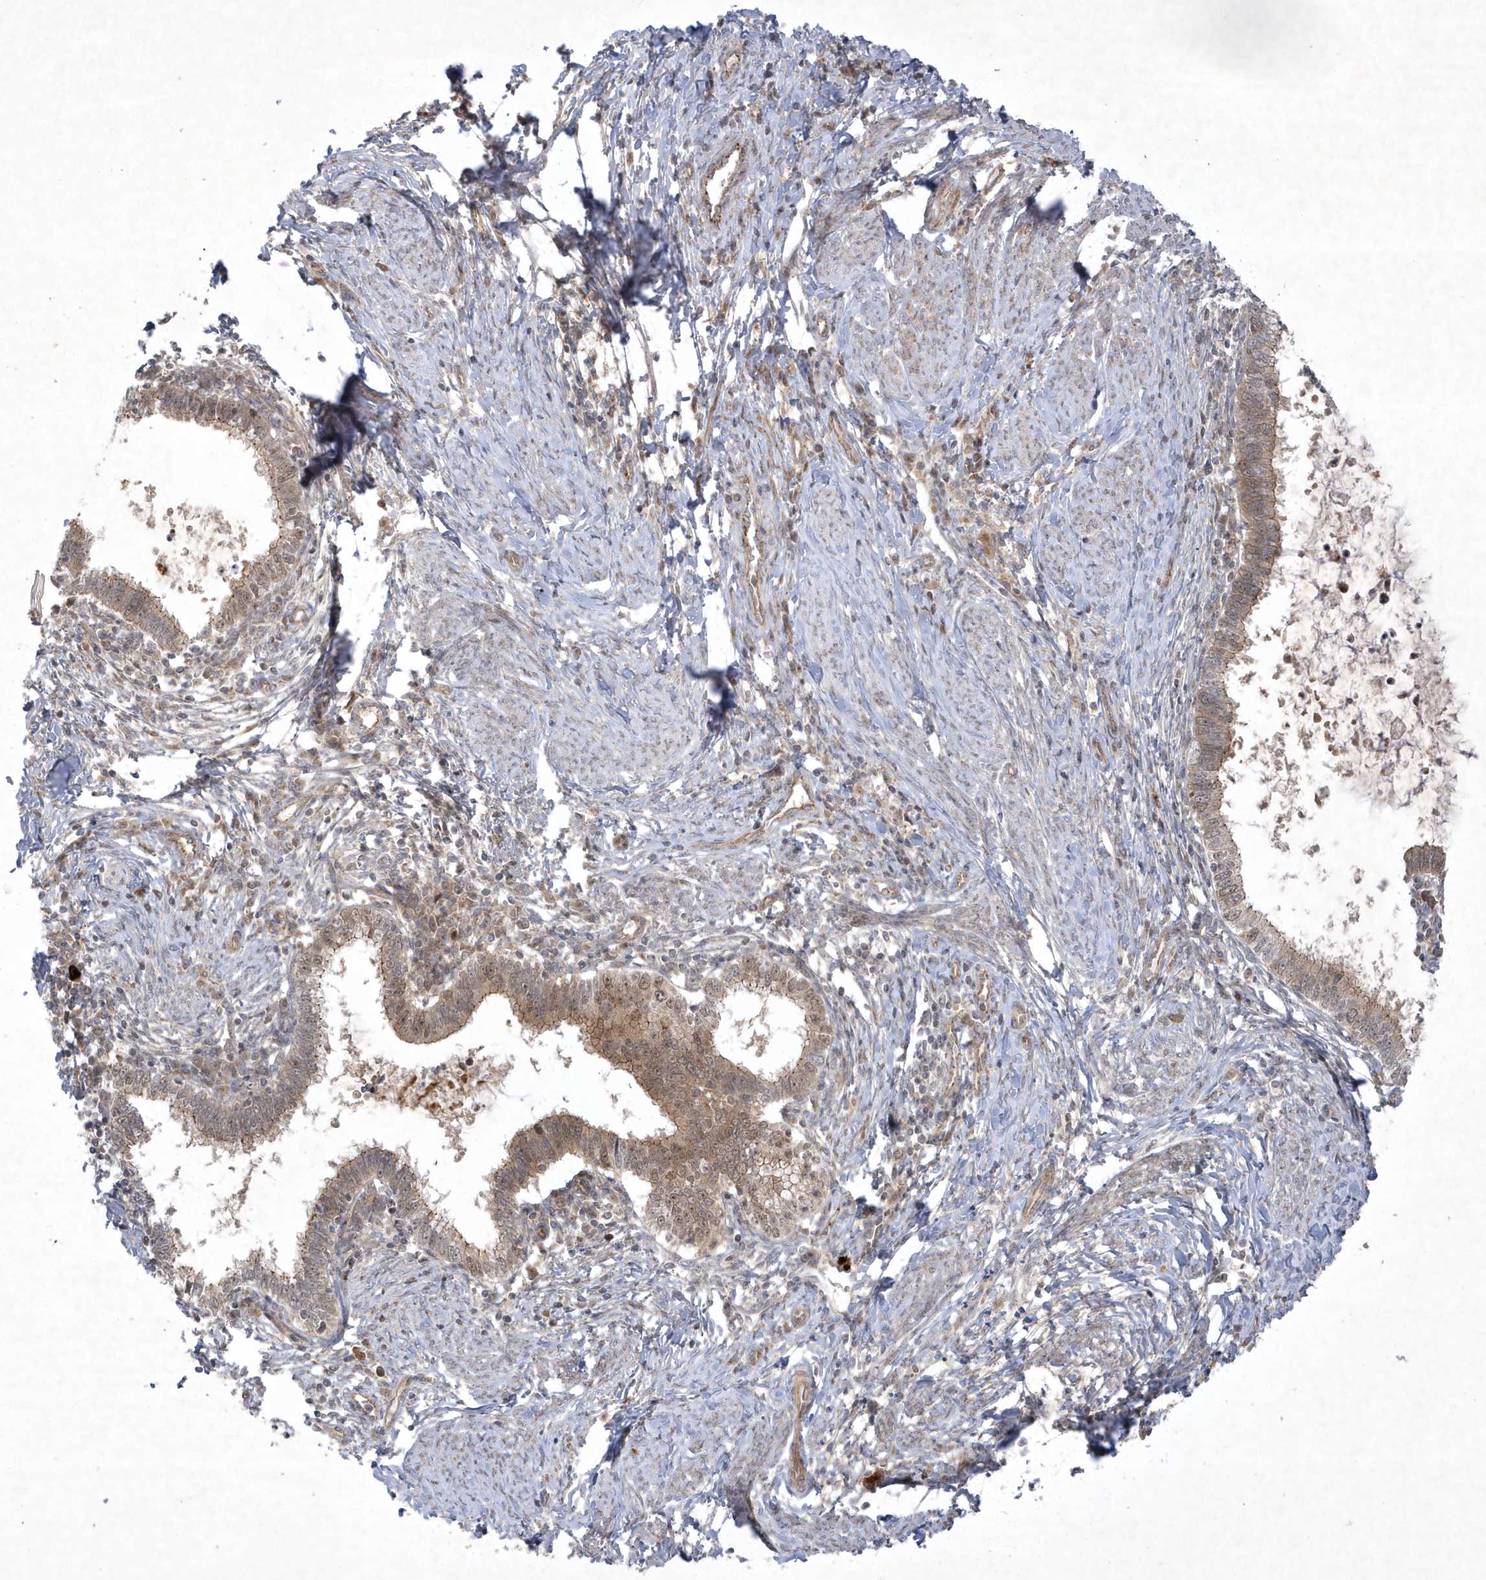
{"staining": {"intensity": "weak", "quantity": "25%-75%", "location": "cytoplasmic/membranous,nuclear"}, "tissue": "cervical cancer", "cell_type": "Tumor cells", "image_type": "cancer", "snomed": [{"axis": "morphology", "description": "Adenocarcinoma, NOS"}, {"axis": "topography", "description": "Cervix"}], "caption": "Cervical cancer stained for a protein displays weak cytoplasmic/membranous and nuclear positivity in tumor cells.", "gene": "NAF1", "patient": {"sex": "female", "age": 36}}